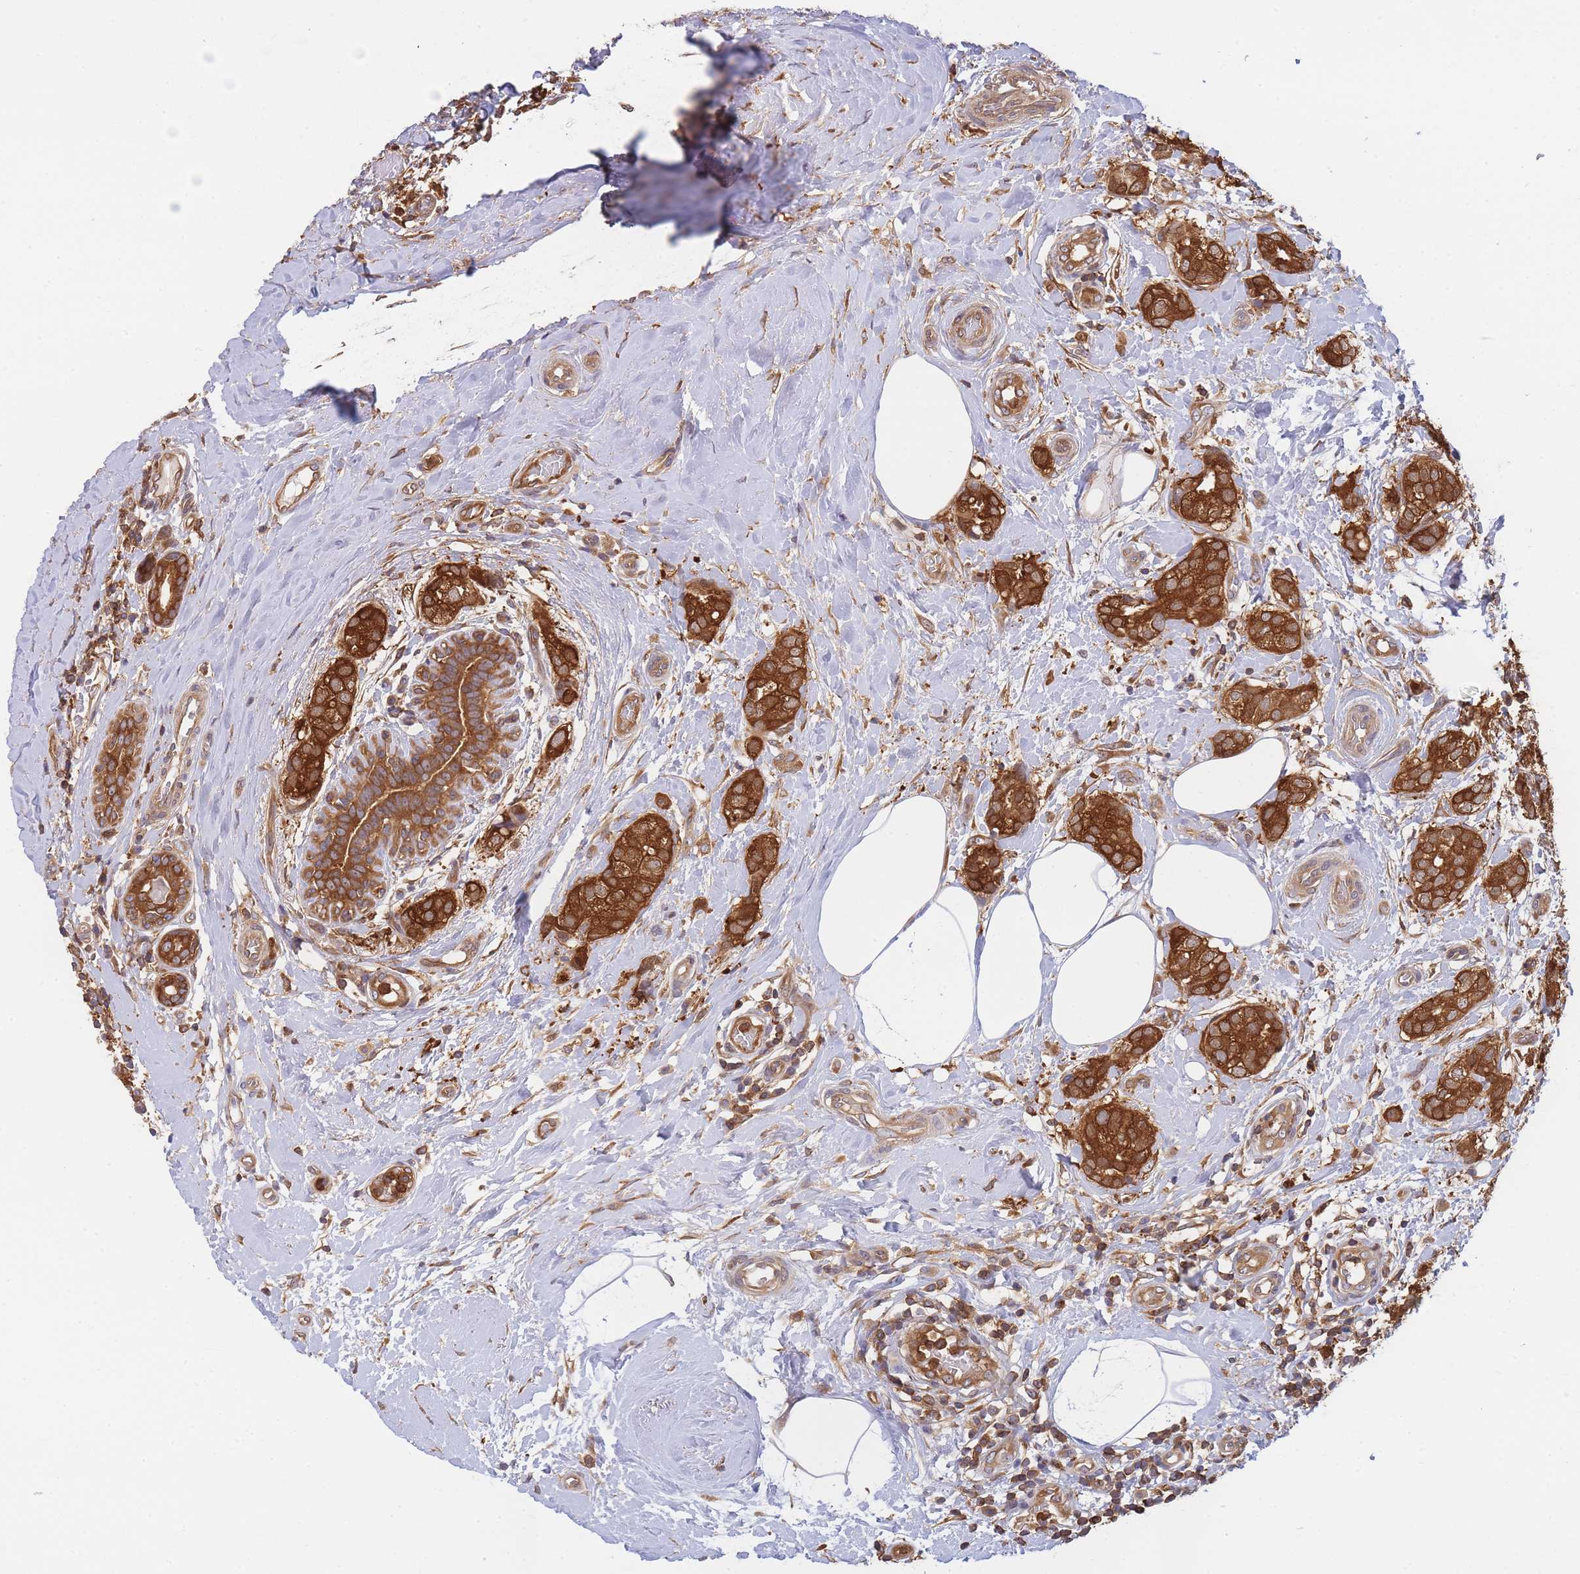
{"staining": {"intensity": "strong", "quantity": ">75%", "location": "cytoplasmic/membranous"}, "tissue": "breast cancer", "cell_type": "Tumor cells", "image_type": "cancer", "snomed": [{"axis": "morphology", "description": "Duct carcinoma"}, {"axis": "topography", "description": "Breast"}], "caption": "Breast cancer (infiltrating ductal carcinoma) stained for a protein exhibits strong cytoplasmic/membranous positivity in tumor cells.", "gene": "SLC4A9", "patient": {"sex": "female", "age": 73}}